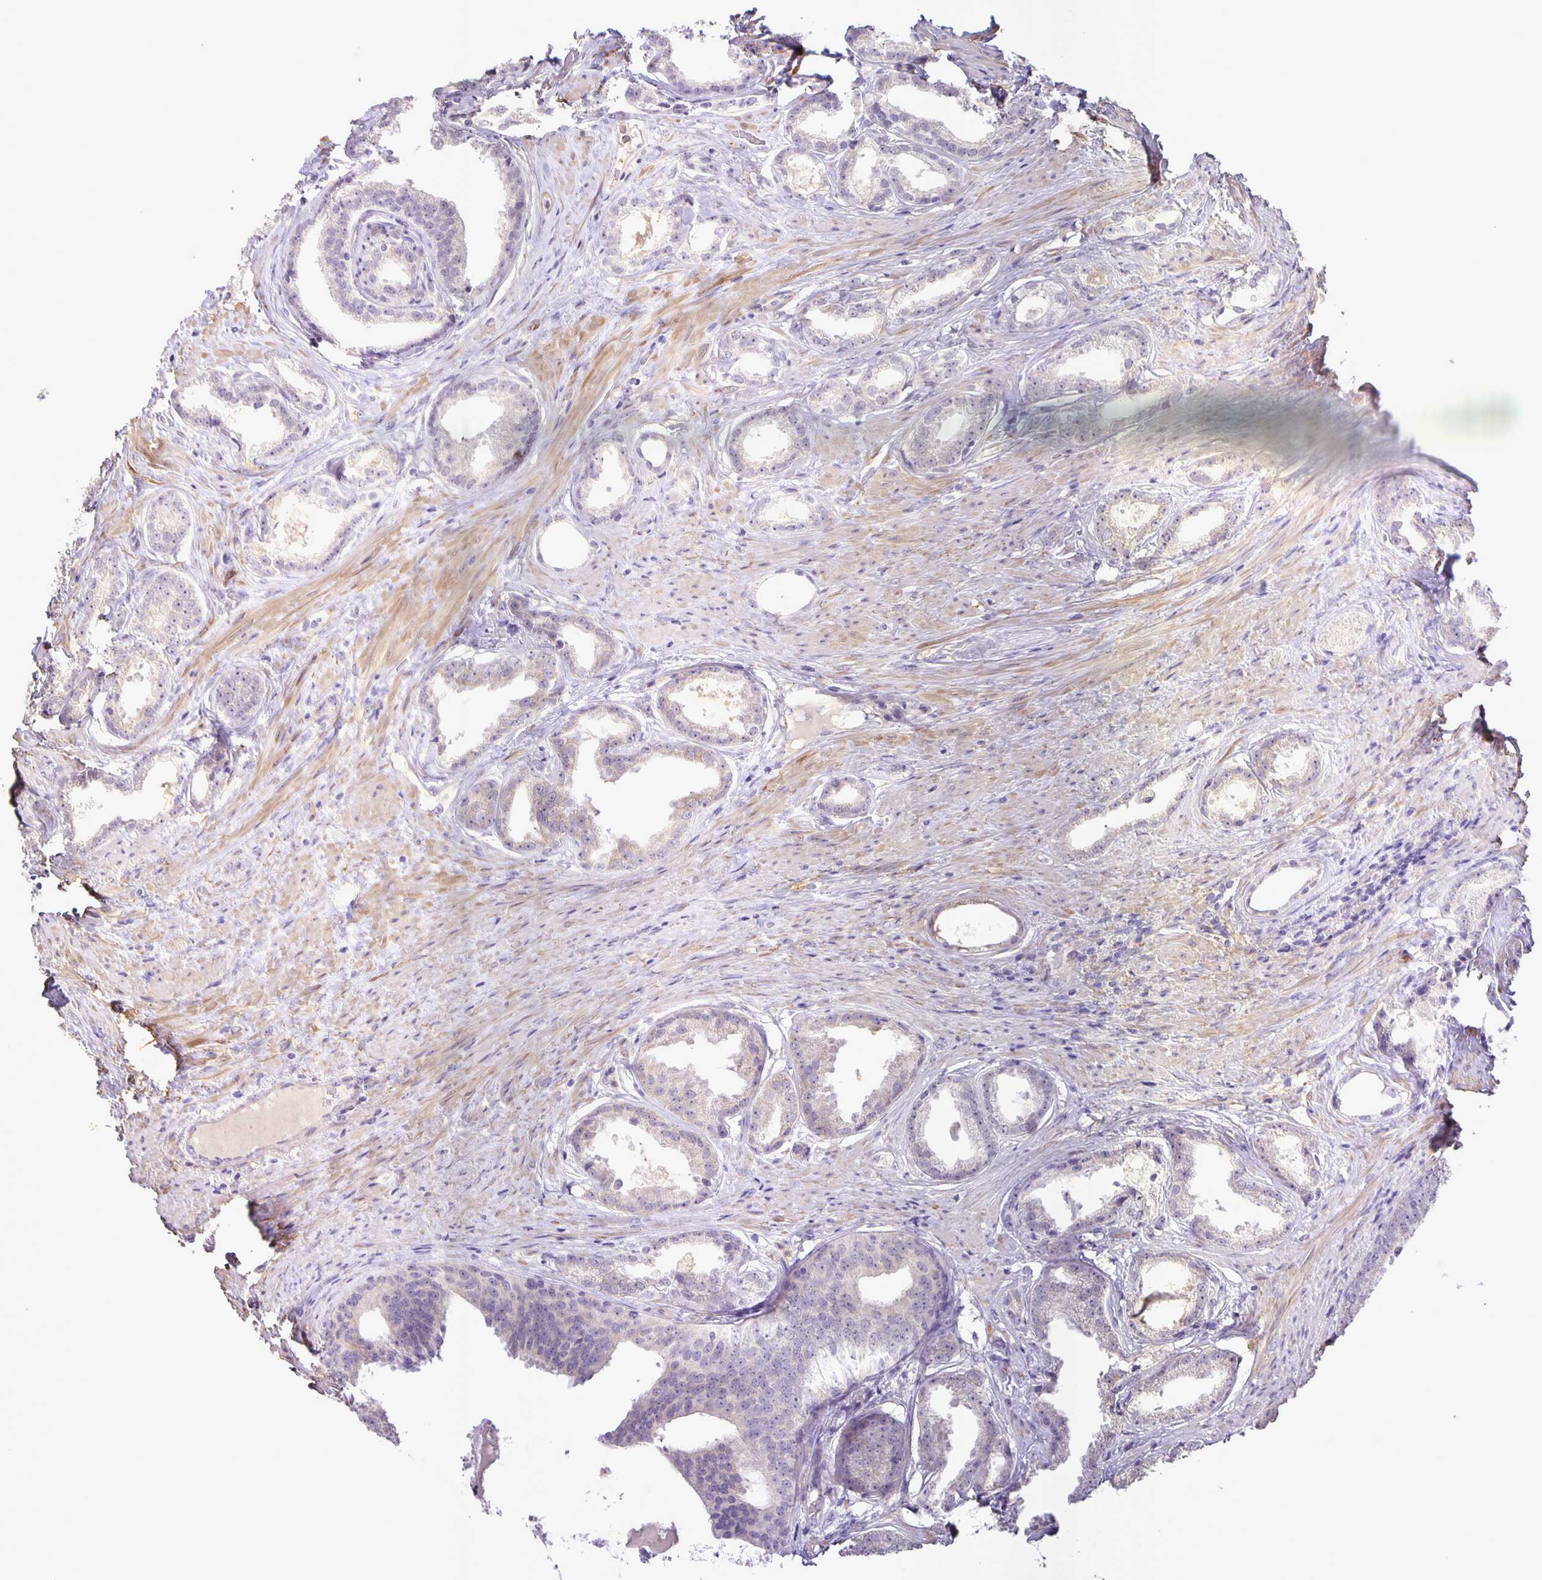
{"staining": {"intensity": "negative", "quantity": "none", "location": "none"}, "tissue": "prostate cancer", "cell_type": "Tumor cells", "image_type": "cancer", "snomed": [{"axis": "morphology", "description": "Adenocarcinoma, Low grade"}, {"axis": "topography", "description": "Prostate"}], "caption": "IHC histopathology image of human adenocarcinoma (low-grade) (prostate) stained for a protein (brown), which exhibits no staining in tumor cells.", "gene": "SRCIN1", "patient": {"sex": "male", "age": 65}}